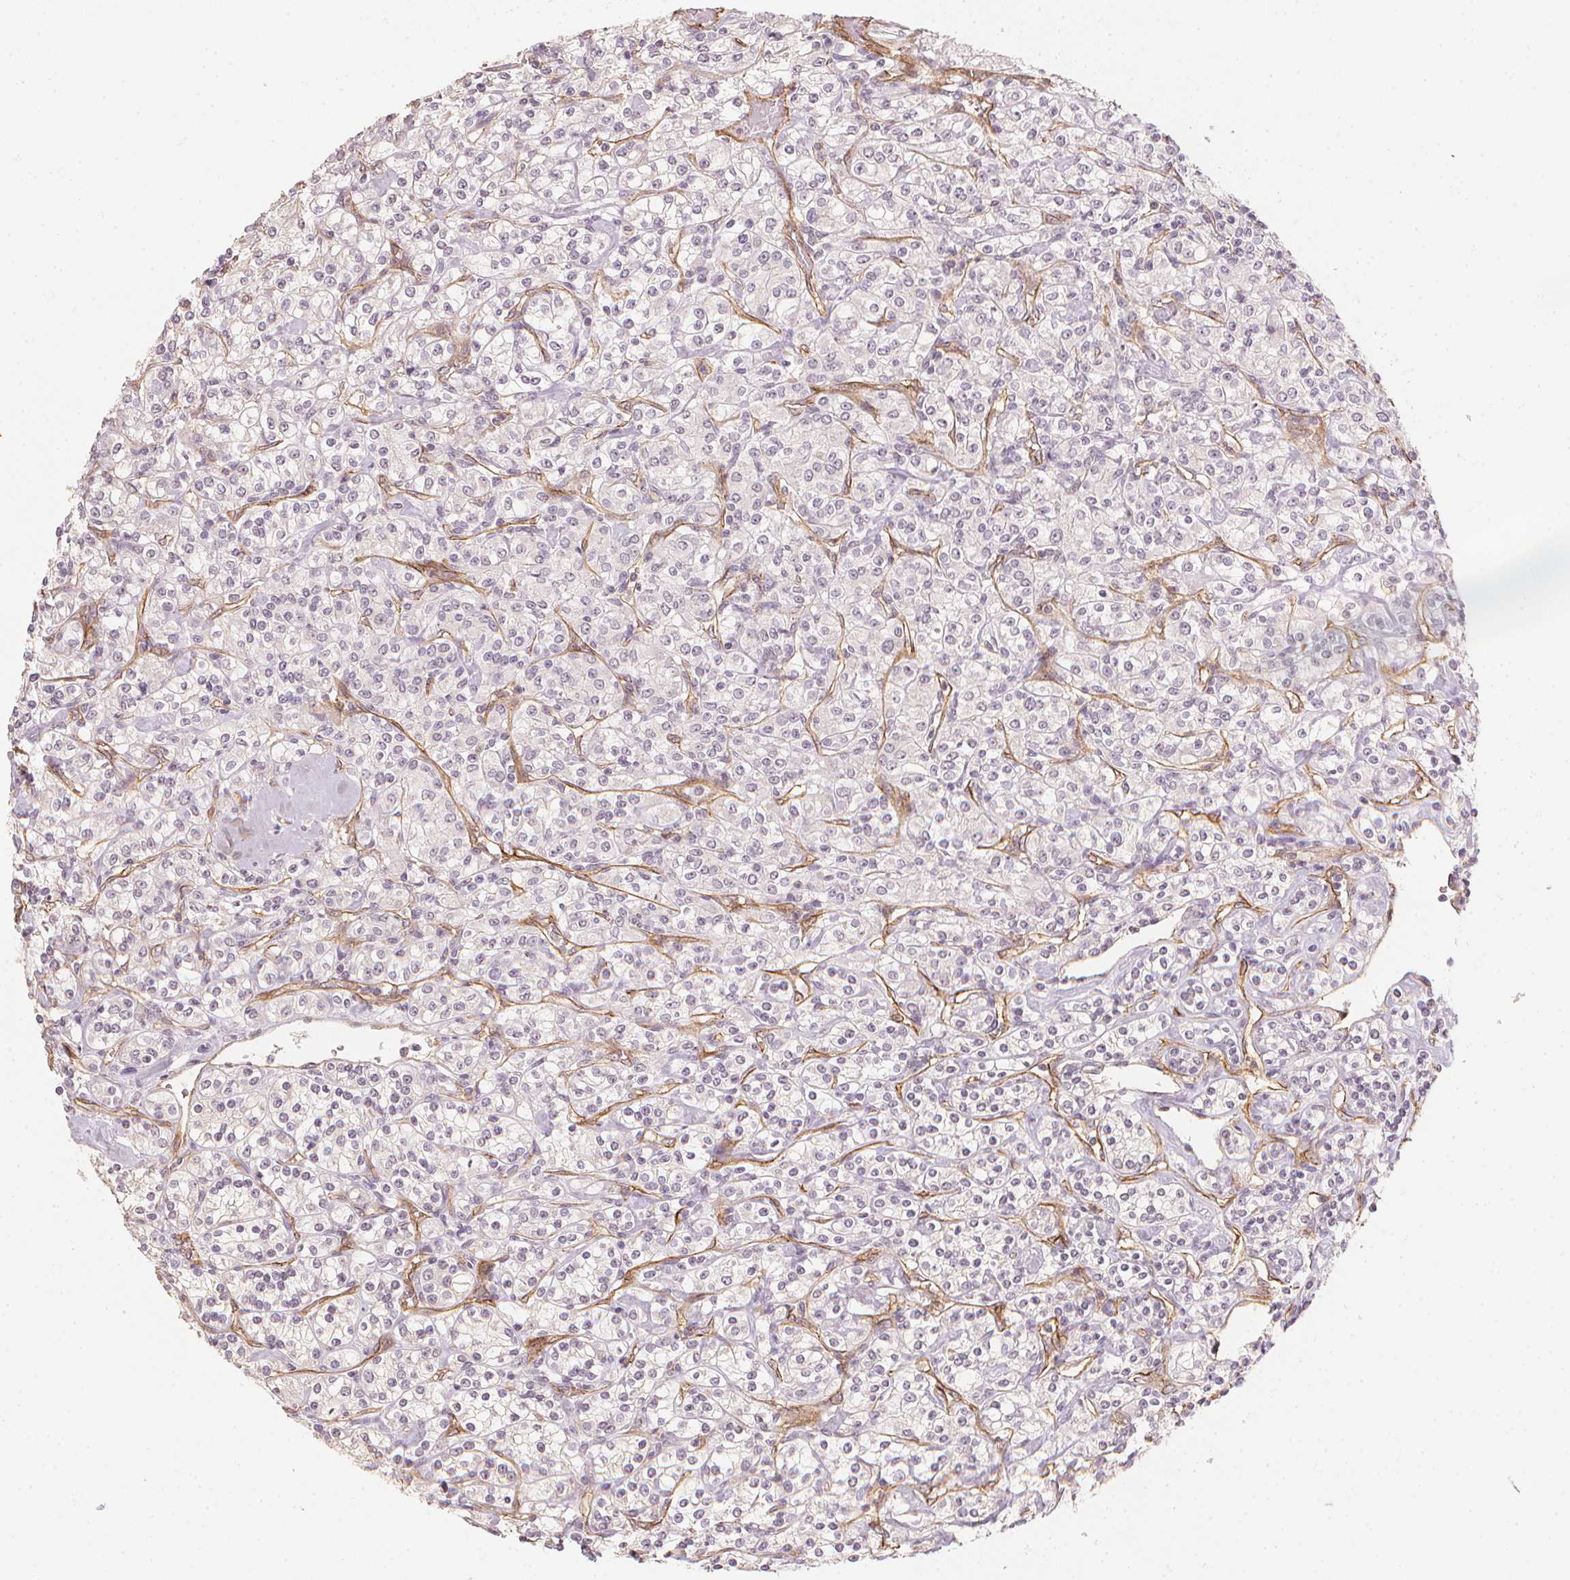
{"staining": {"intensity": "negative", "quantity": "none", "location": "none"}, "tissue": "renal cancer", "cell_type": "Tumor cells", "image_type": "cancer", "snomed": [{"axis": "morphology", "description": "Adenocarcinoma, NOS"}, {"axis": "topography", "description": "Kidney"}], "caption": "Adenocarcinoma (renal) was stained to show a protein in brown. There is no significant staining in tumor cells.", "gene": "CIB1", "patient": {"sex": "male", "age": 77}}